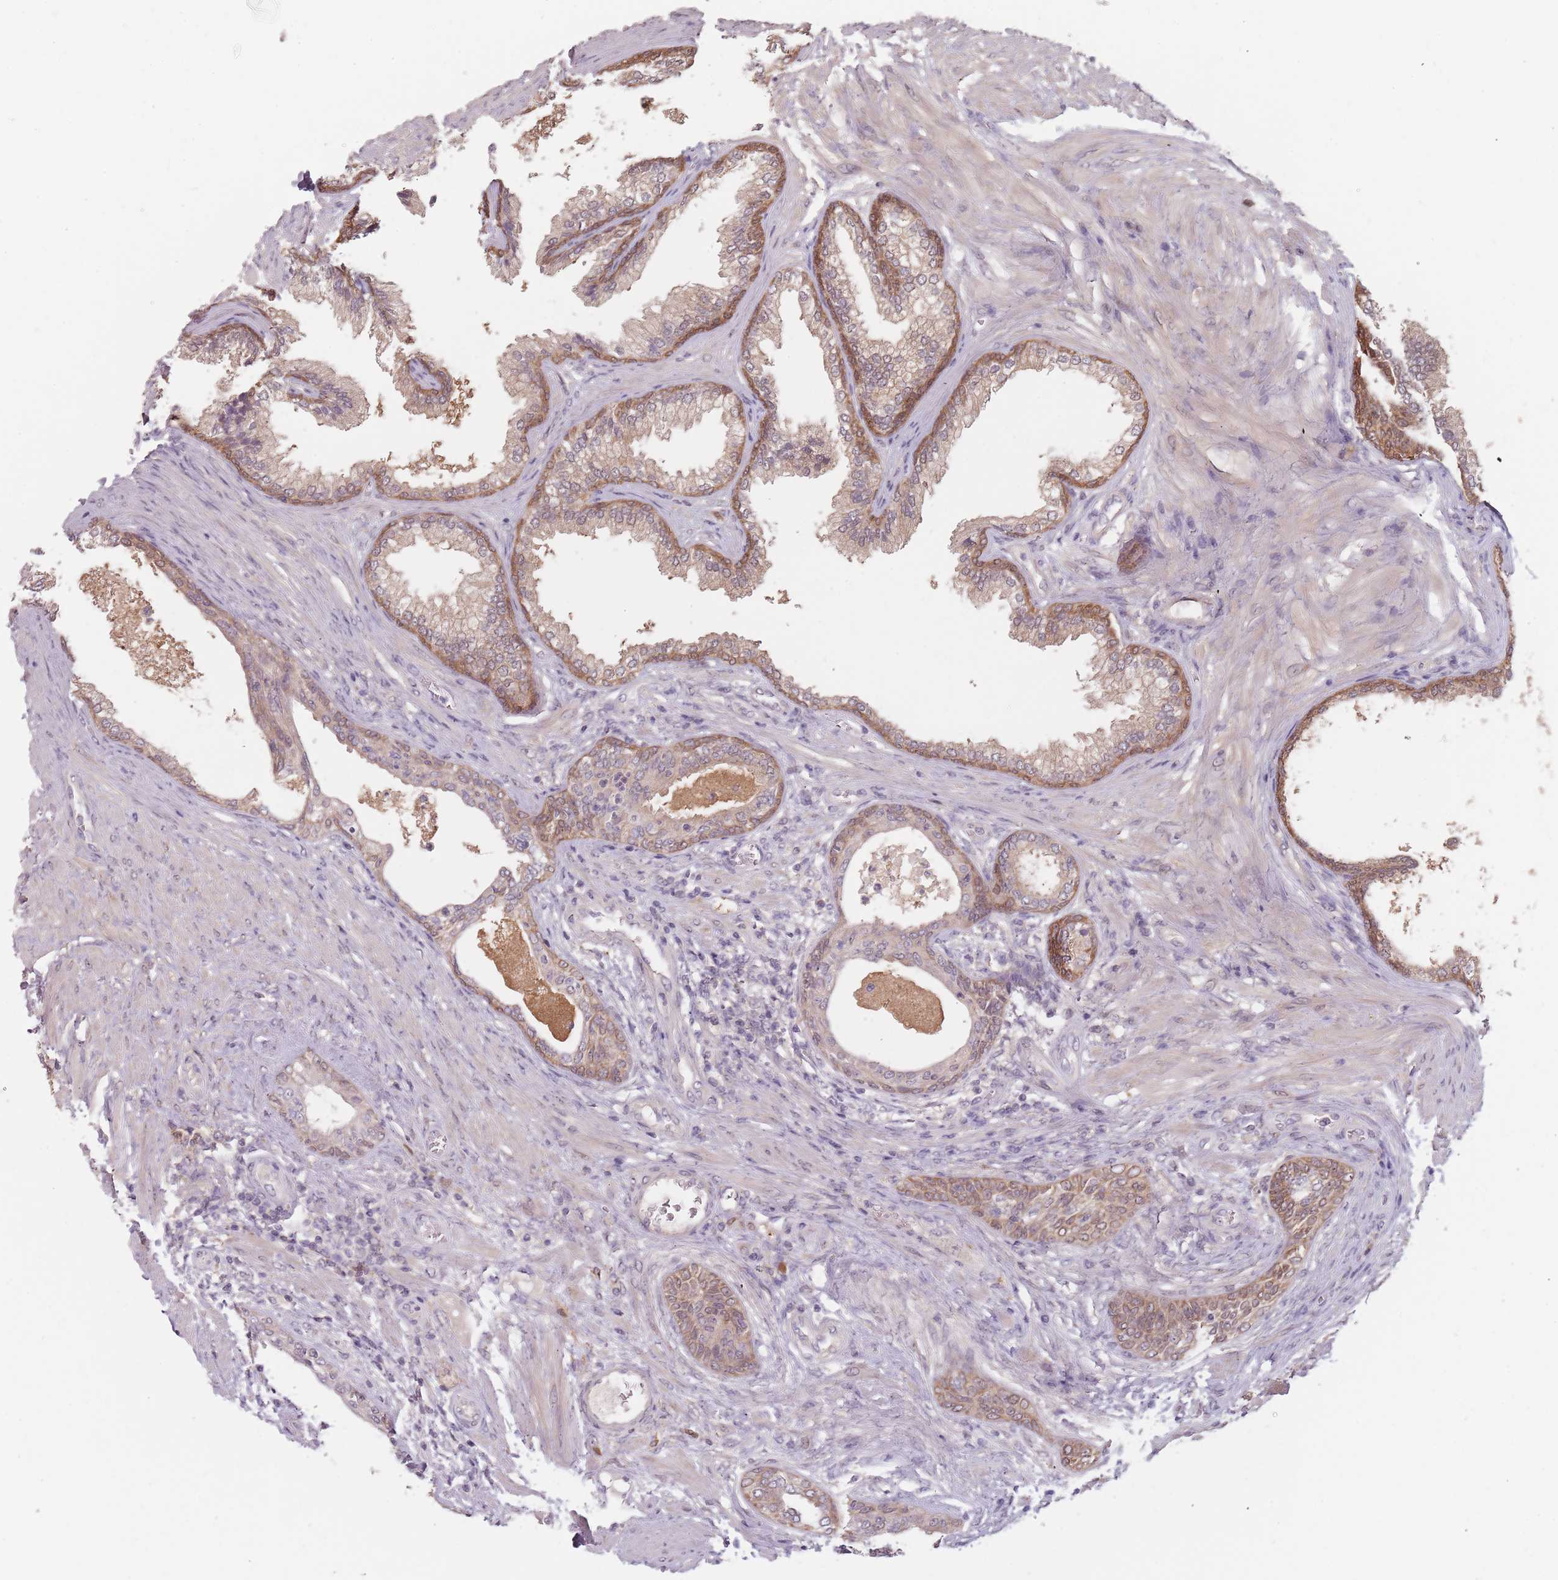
{"staining": {"intensity": "moderate", "quantity": "25%-75%", "location": "cytoplasmic/membranous,nuclear"}, "tissue": "prostate", "cell_type": "Glandular cells", "image_type": "normal", "snomed": [{"axis": "morphology", "description": "Normal tissue, NOS"}, {"axis": "topography", "description": "Prostate"}], "caption": "This is an image of IHC staining of unremarkable prostate, which shows moderate expression in the cytoplasmic/membranous,nuclear of glandular cells.", "gene": "NAXE", "patient": {"sex": "male", "age": 76}}